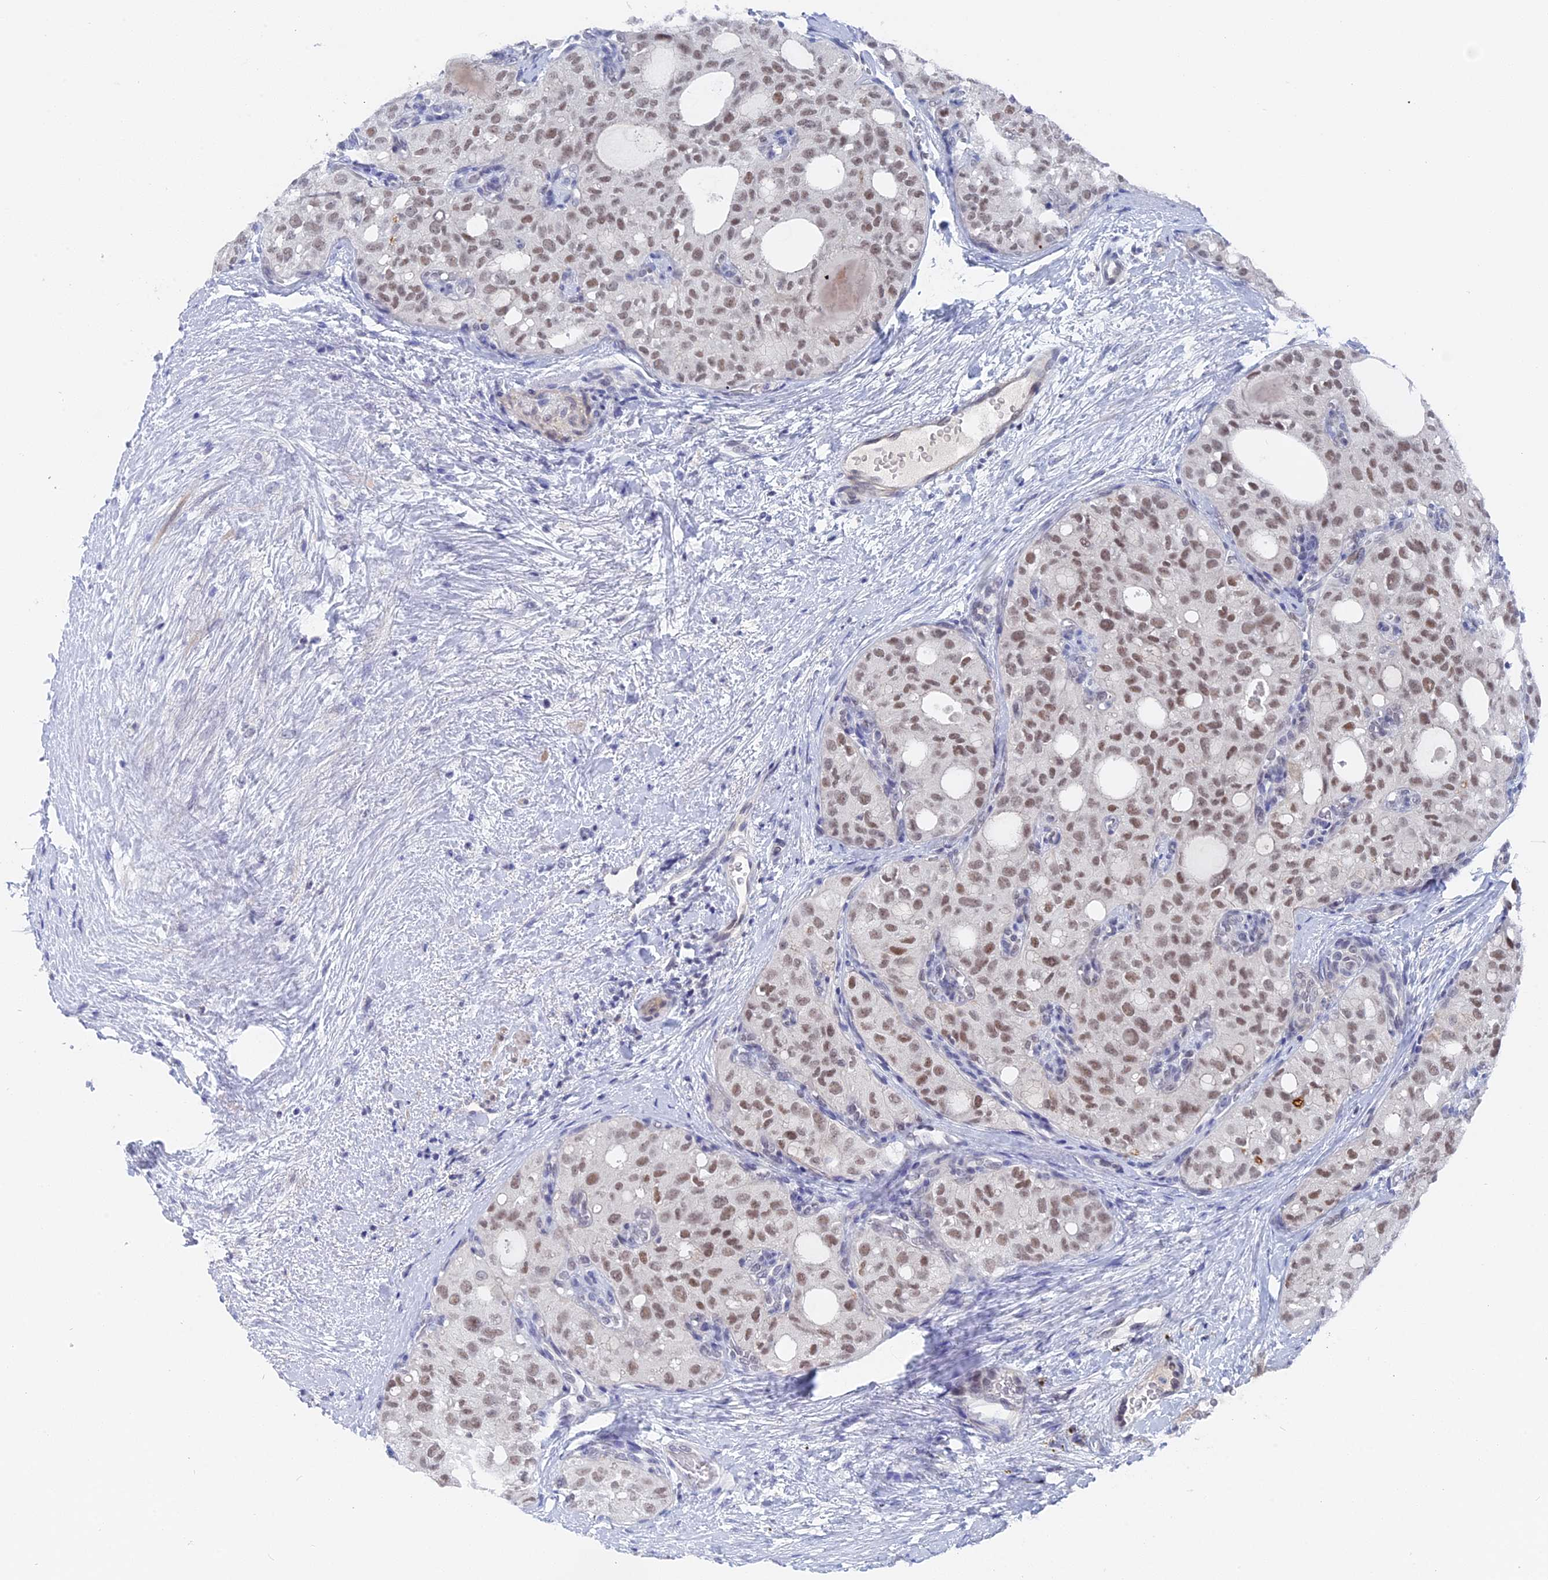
{"staining": {"intensity": "moderate", "quantity": ">75%", "location": "nuclear"}, "tissue": "thyroid cancer", "cell_type": "Tumor cells", "image_type": "cancer", "snomed": [{"axis": "morphology", "description": "Follicular adenoma carcinoma, NOS"}, {"axis": "topography", "description": "Thyroid gland"}], "caption": "Protein expression analysis of human thyroid cancer reveals moderate nuclear positivity in about >75% of tumor cells. The staining is performed using DAB (3,3'-diaminobenzidine) brown chromogen to label protein expression. The nuclei are counter-stained blue using hematoxylin.", "gene": "BRD2", "patient": {"sex": "male", "age": 75}}